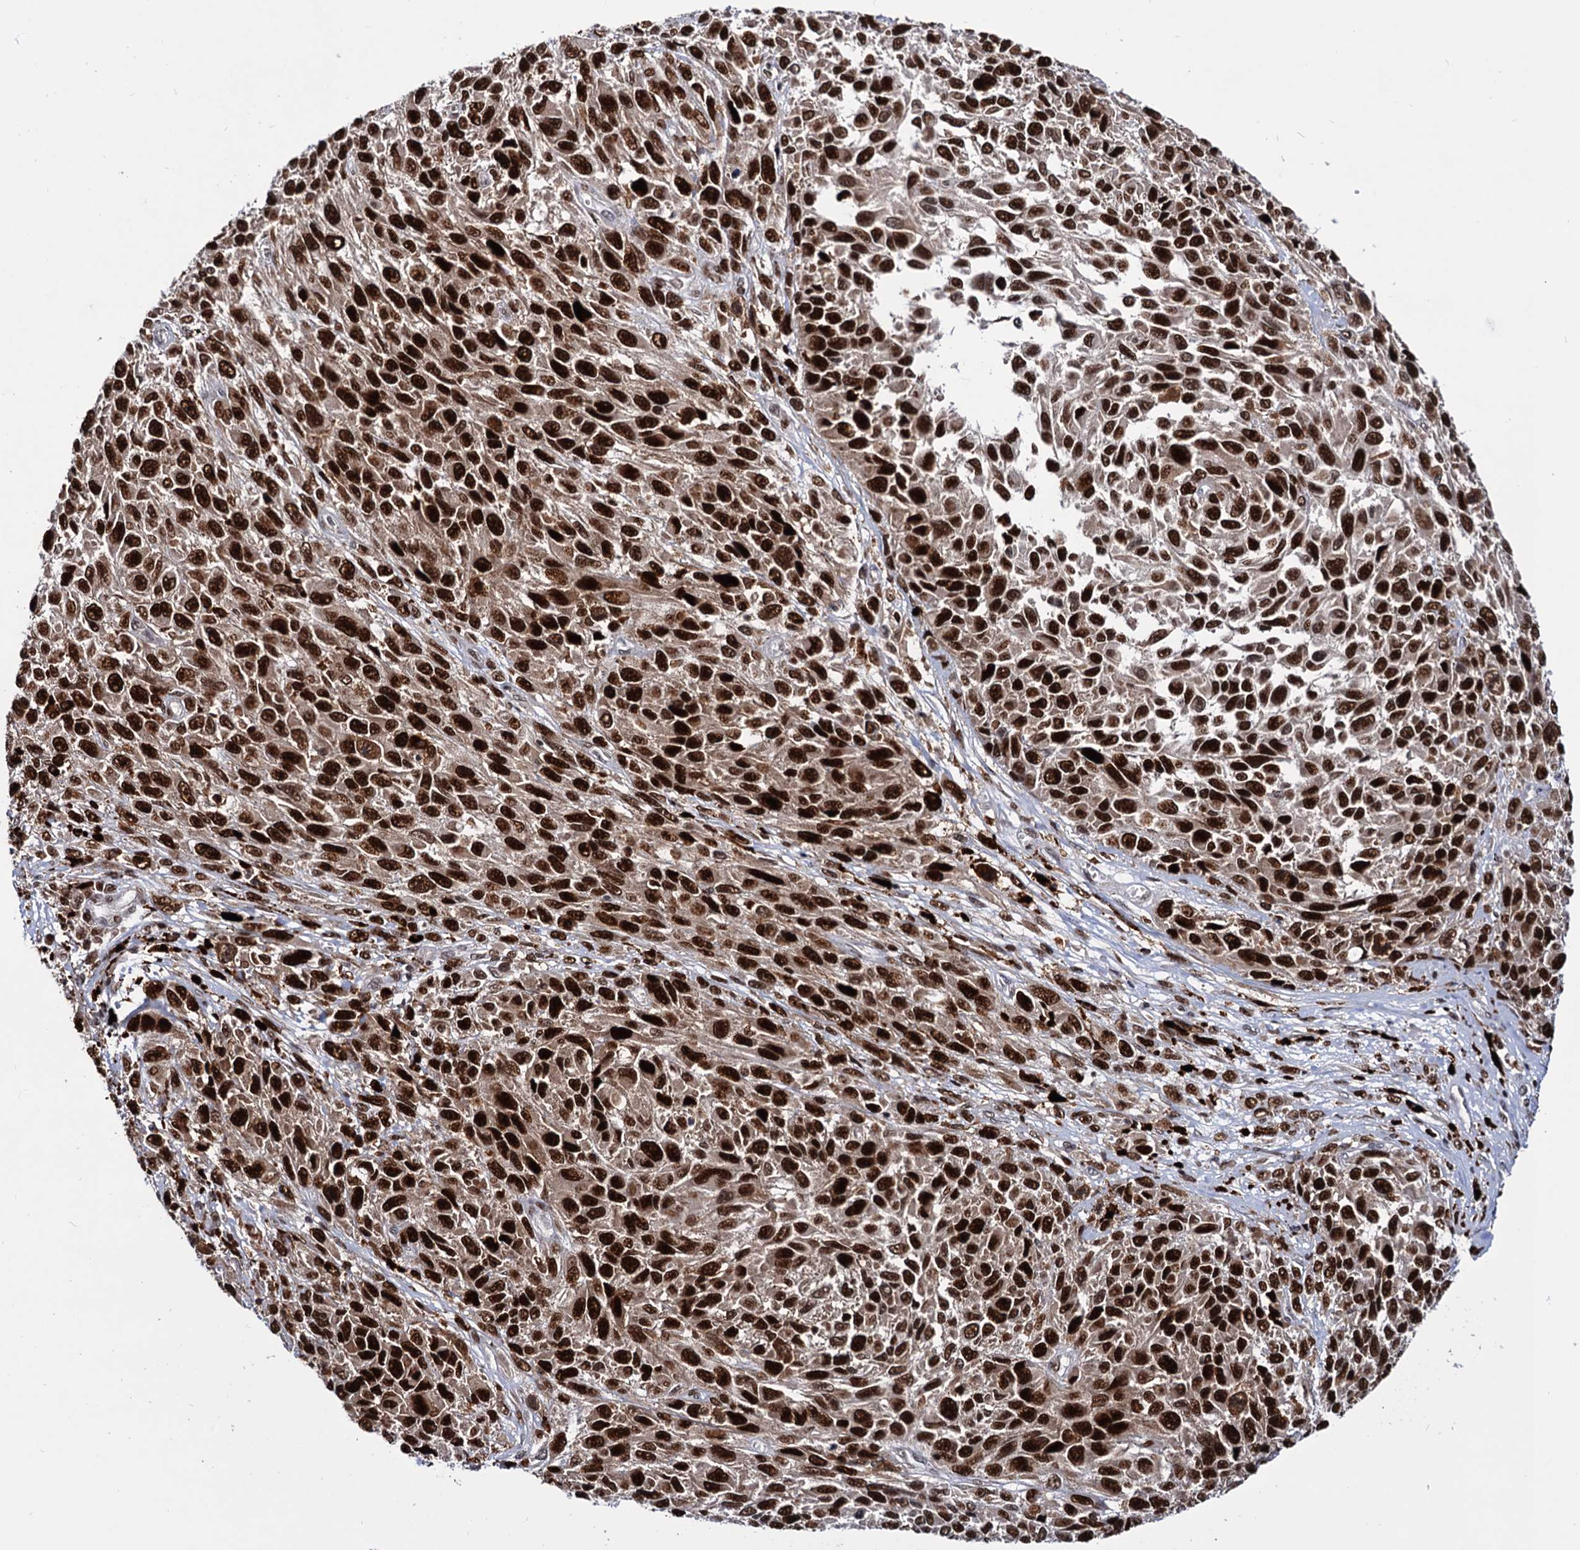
{"staining": {"intensity": "strong", "quantity": ">75%", "location": "nuclear"}, "tissue": "melanoma", "cell_type": "Tumor cells", "image_type": "cancer", "snomed": [{"axis": "morphology", "description": "Normal tissue, NOS"}, {"axis": "morphology", "description": "Malignant melanoma, NOS"}, {"axis": "topography", "description": "Skin"}], "caption": "IHC photomicrograph of human malignant melanoma stained for a protein (brown), which demonstrates high levels of strong nuclear positivity in approximately >75% of tumor cells.", "gene": "RNASEH2B", "patient": {"sex": "female", "age": 96}}